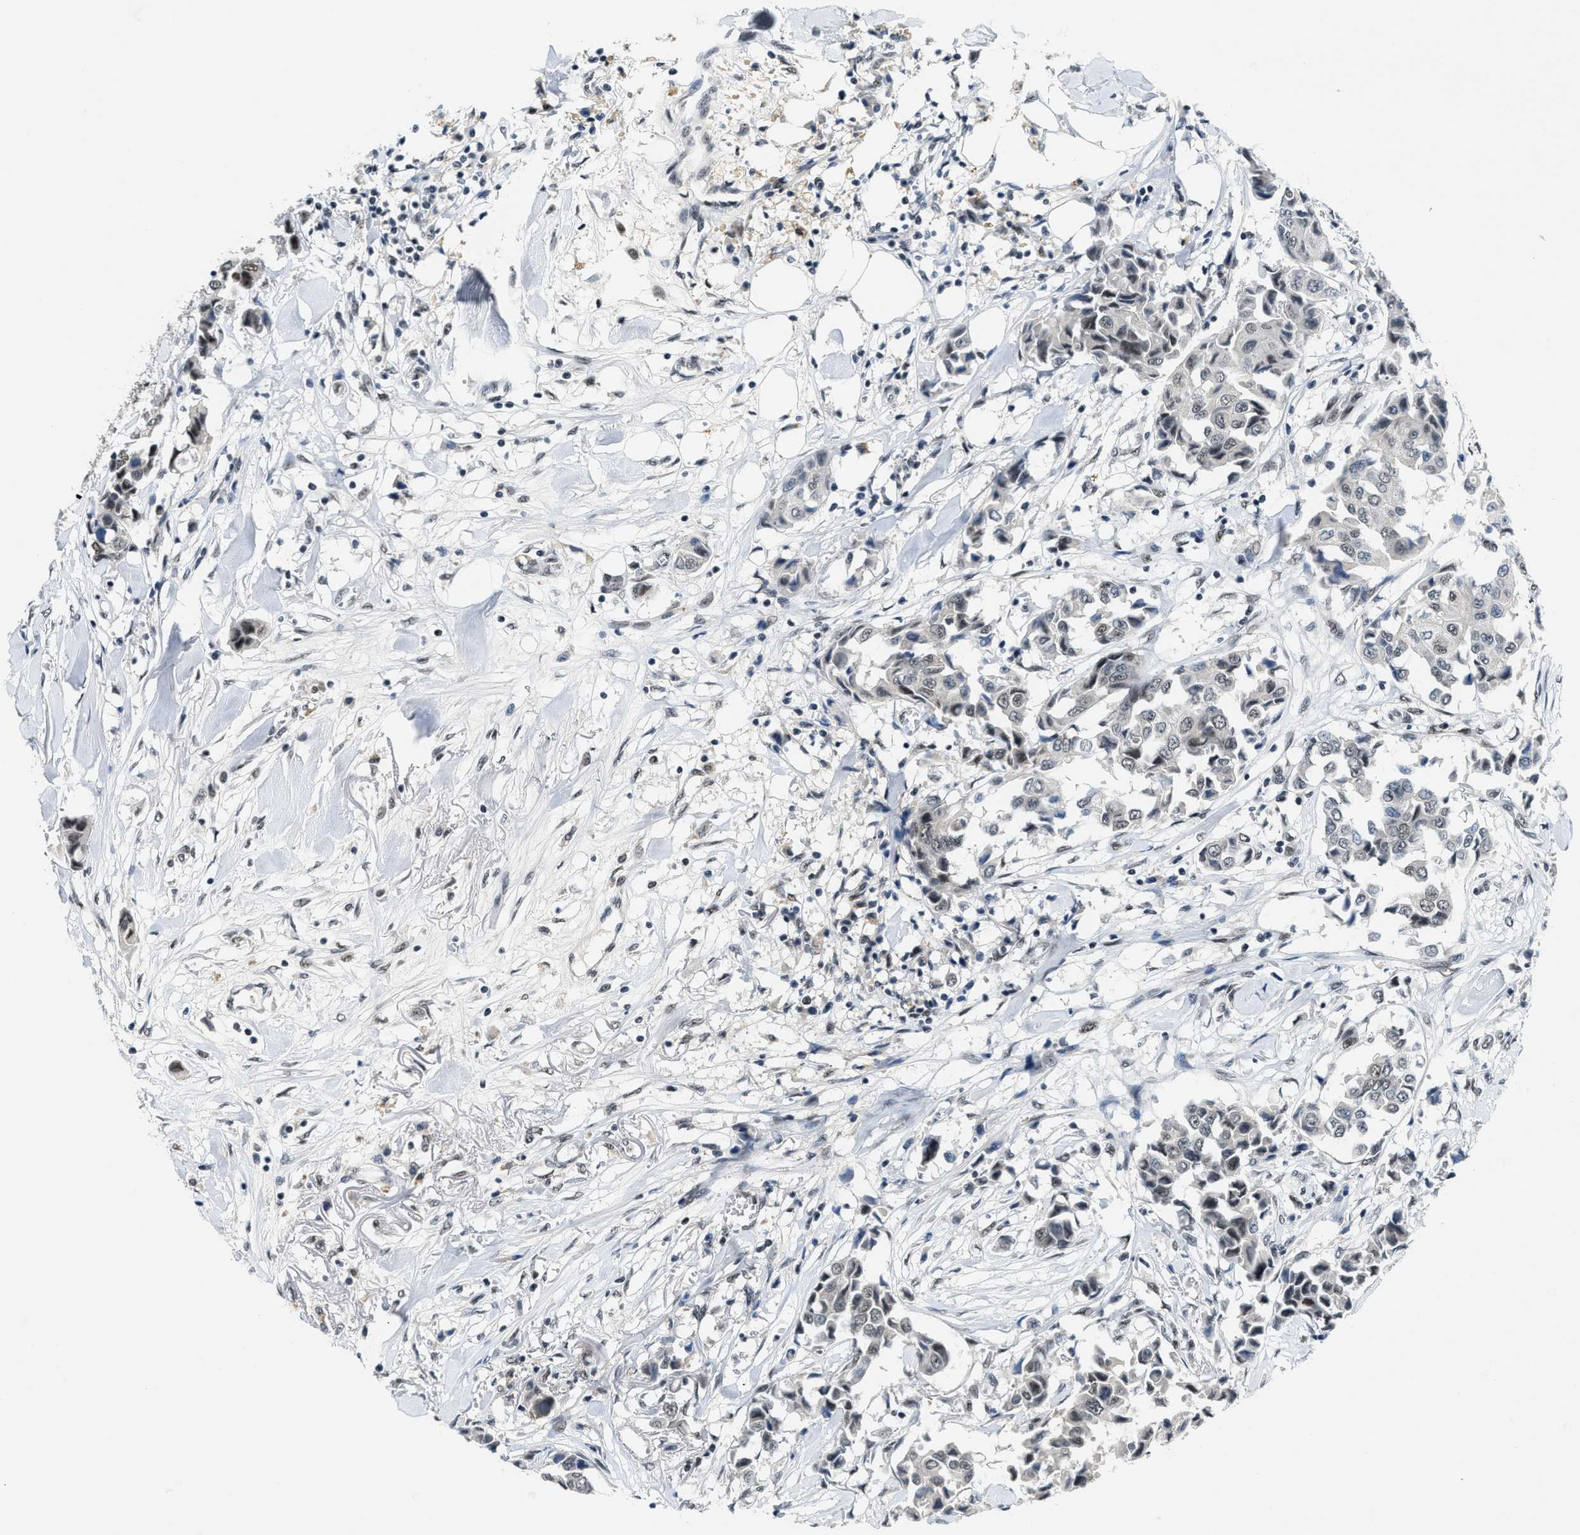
{"staining": {"intensity": "moderate", "quantity": "<25%", "location": "nuclear"}, "tissue": "breast cancer", "cell_type": "Tumor cells", "image_type": "cancer", "snomed": [{"axis": "morphology", "description": "Duct carcinoma"}, {"axis": "topography", "description": "Breast"}], "caption": "IHC (DAB (3,3'-diaminobenzidine)) staining of human invasive ductal carcinoma (breast) shows moderate nuclear protein positivity in approximately <25% of tumor cells.", "gene": "NCOA1", "patient": {"sex": "female", "age": 80}}